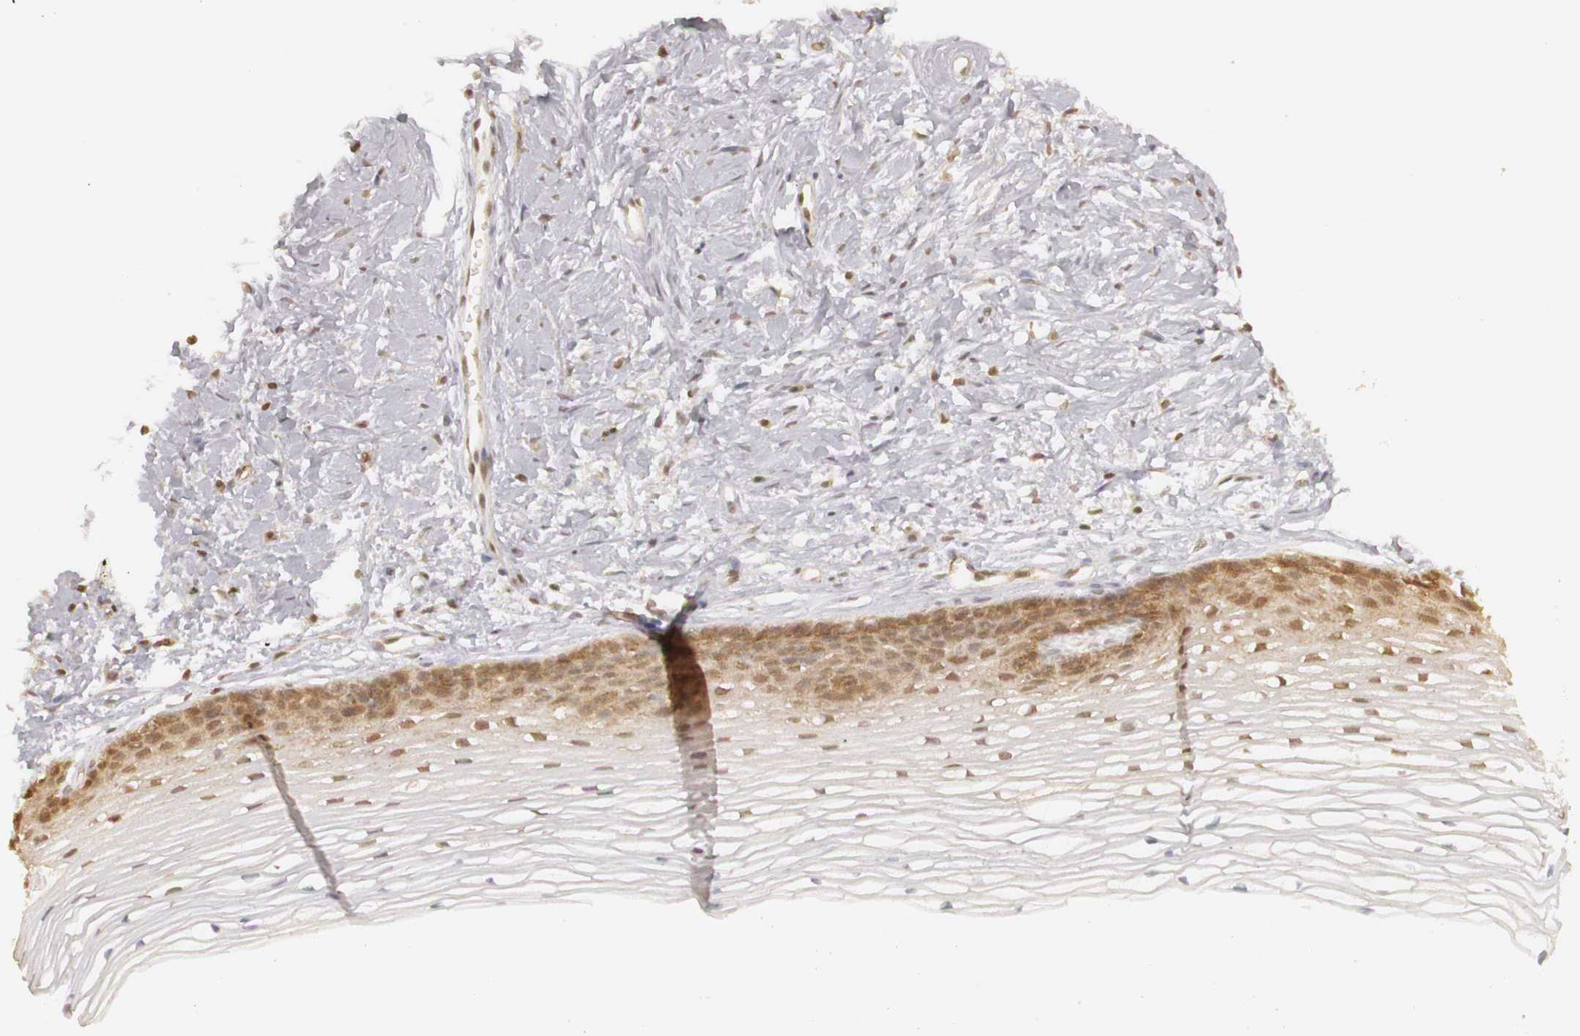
{"staining": {"intensity": "moderate", "quantity": ">75%", "location": "cytoplasmic/membranous,nuclear"}, "tissue": "cervix", "cell_type": "Glandular cells", "image_type": "normal", "snomed": [{"axis": "morphology", "description": "Normal tissue, NOS"}, {"axis": "topography", "description": "Cervix"}], "caption": "Approximately >75% of glandular cells in benign human cervix reveal moderate cytoplasmic/membranous,nuclear protein positivity as visualized by brown immunohistochemical staining.", "gene": "PLEKHA1", "patient": {"sex": "female", "age": 77}}